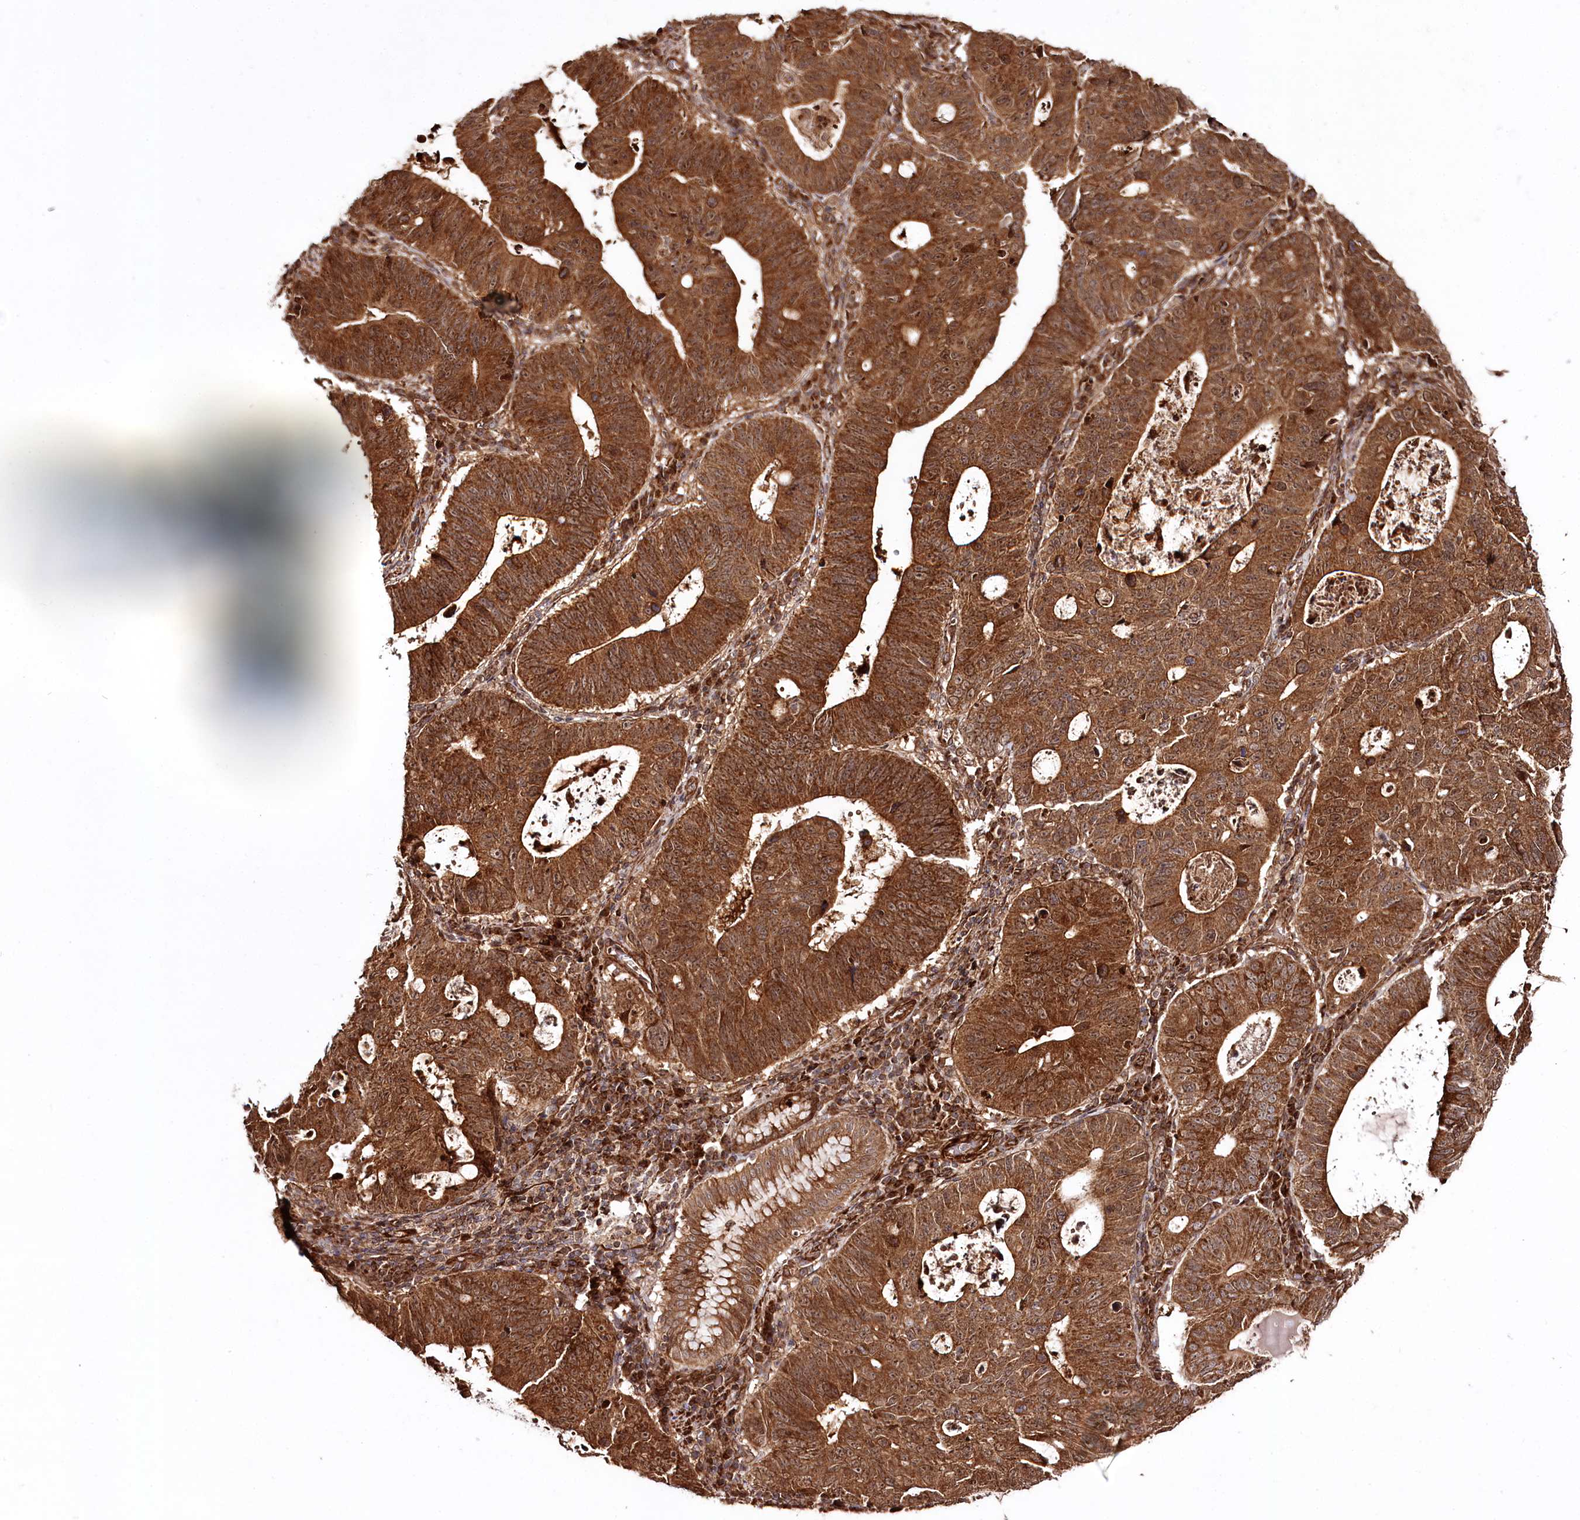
{"staining": {"intensity": "strong", "quantity": ">75%", "location": "cytoplasmic/membranous"}, "tissue": "stomach cancer", "cell_type": "Tumor cells", "image_type": "cancer", "snomed": [{"axis": "morphology", "description": "Adenocarcinoma, NOS"}, {"axis": "topography", "description": "Stomach"}], "caption": "The histopathology image demonstrates staining of stomach adenocarcinoma, revealing strong cytoplasmic/membranous protein staining (brown color) within tumor cells.", "gene": "REXO2", "patient": {"sex": "male", "age": 59}}